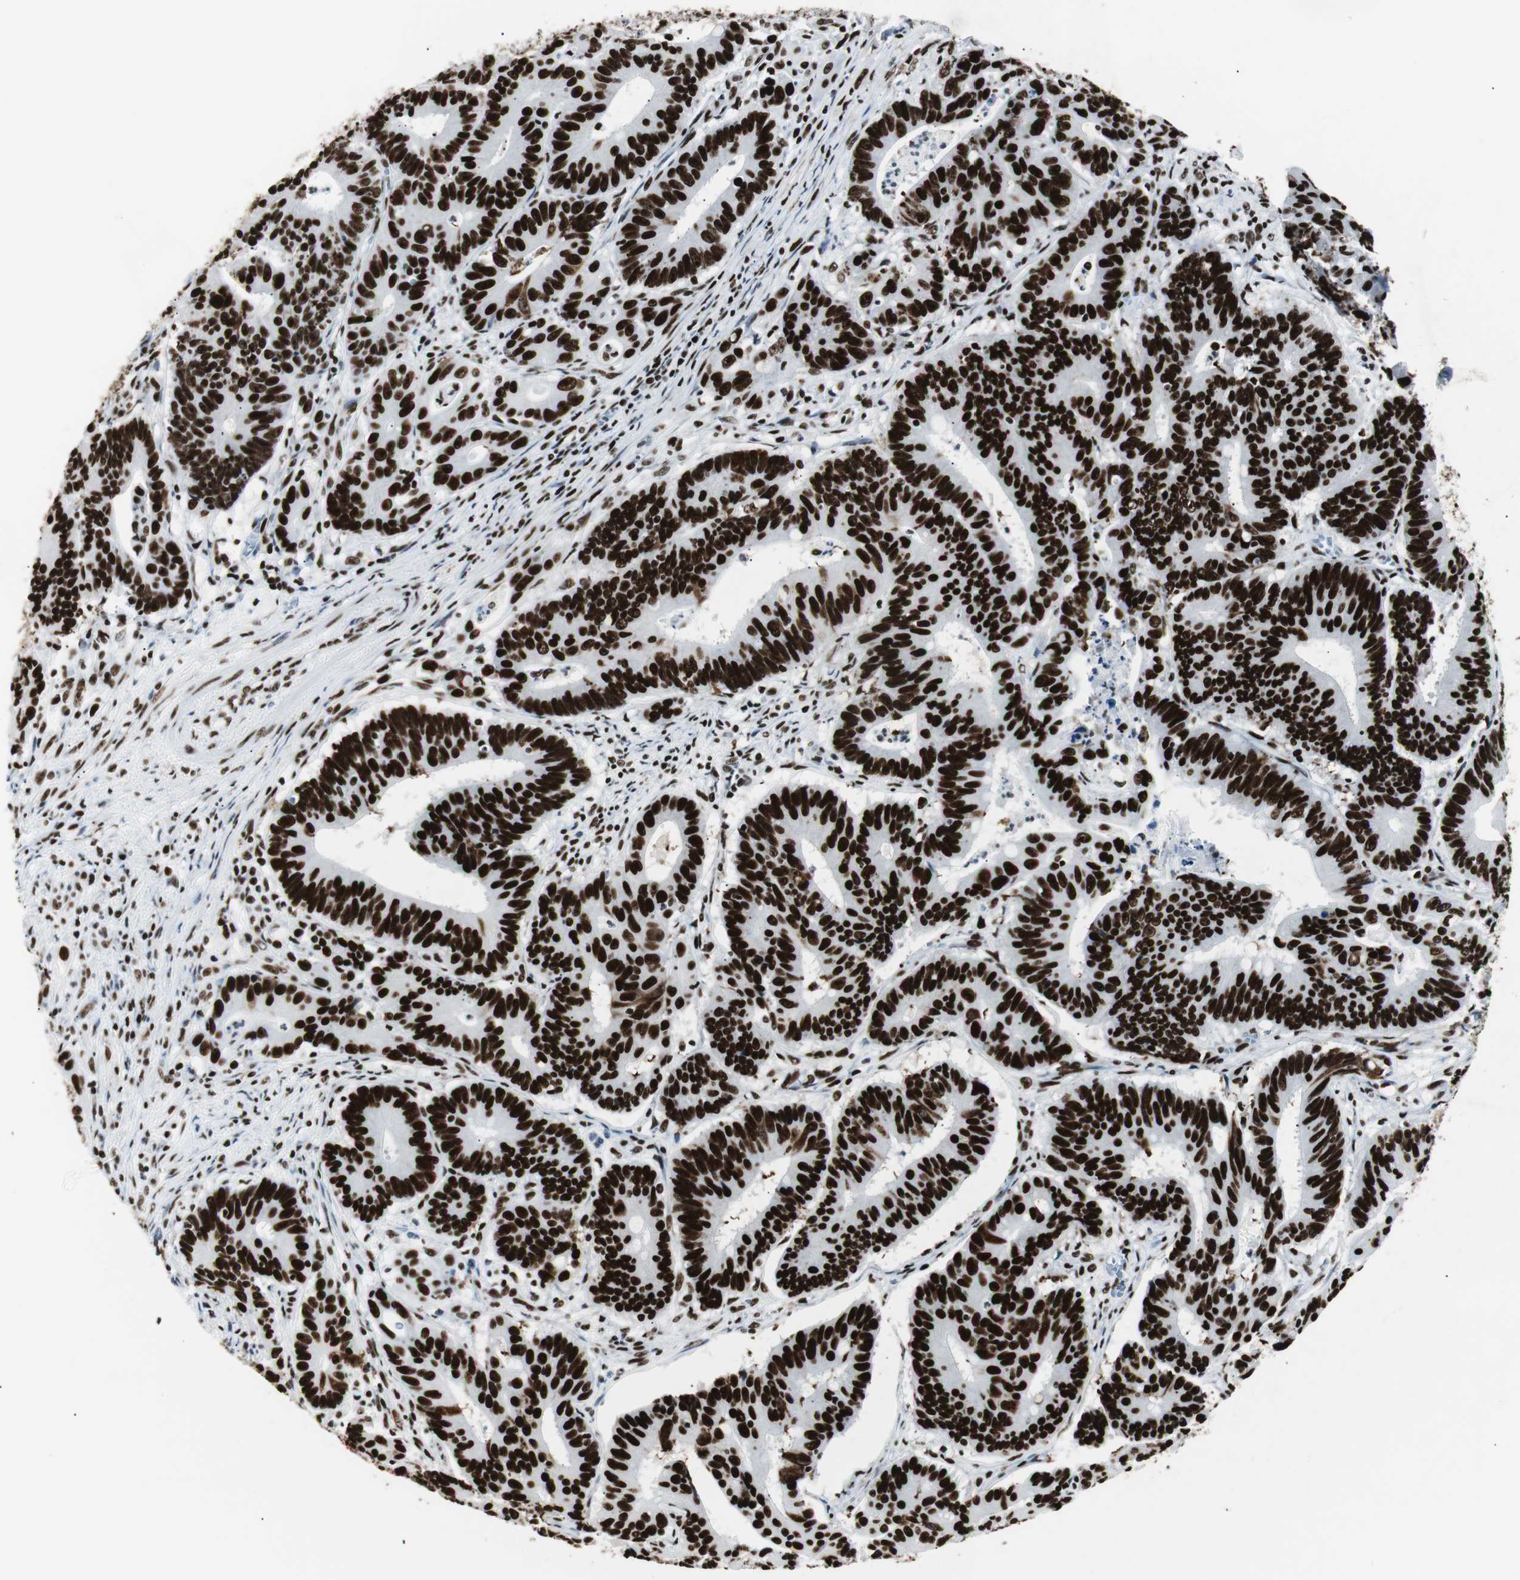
{"staining": {"intensity": "strong", "quantity": ">75%", "location": "nuclear"}, "tissue": "colorectal cancer", "cell_type": "Tumor cells", "image_type": "cancer", "snomed": [{"axis": "morphology", "description": "Adenocarcinoma, NOS"}, {"axis": "topography", "description": "Colon"}], "caption": "This is a histology image of immunohistochemistry staining of colorectal cancer, which shows strong expression in the nuclear of tumor cells.", "gene": "NCL", "patient": {"sex": "male", "age": 45}}